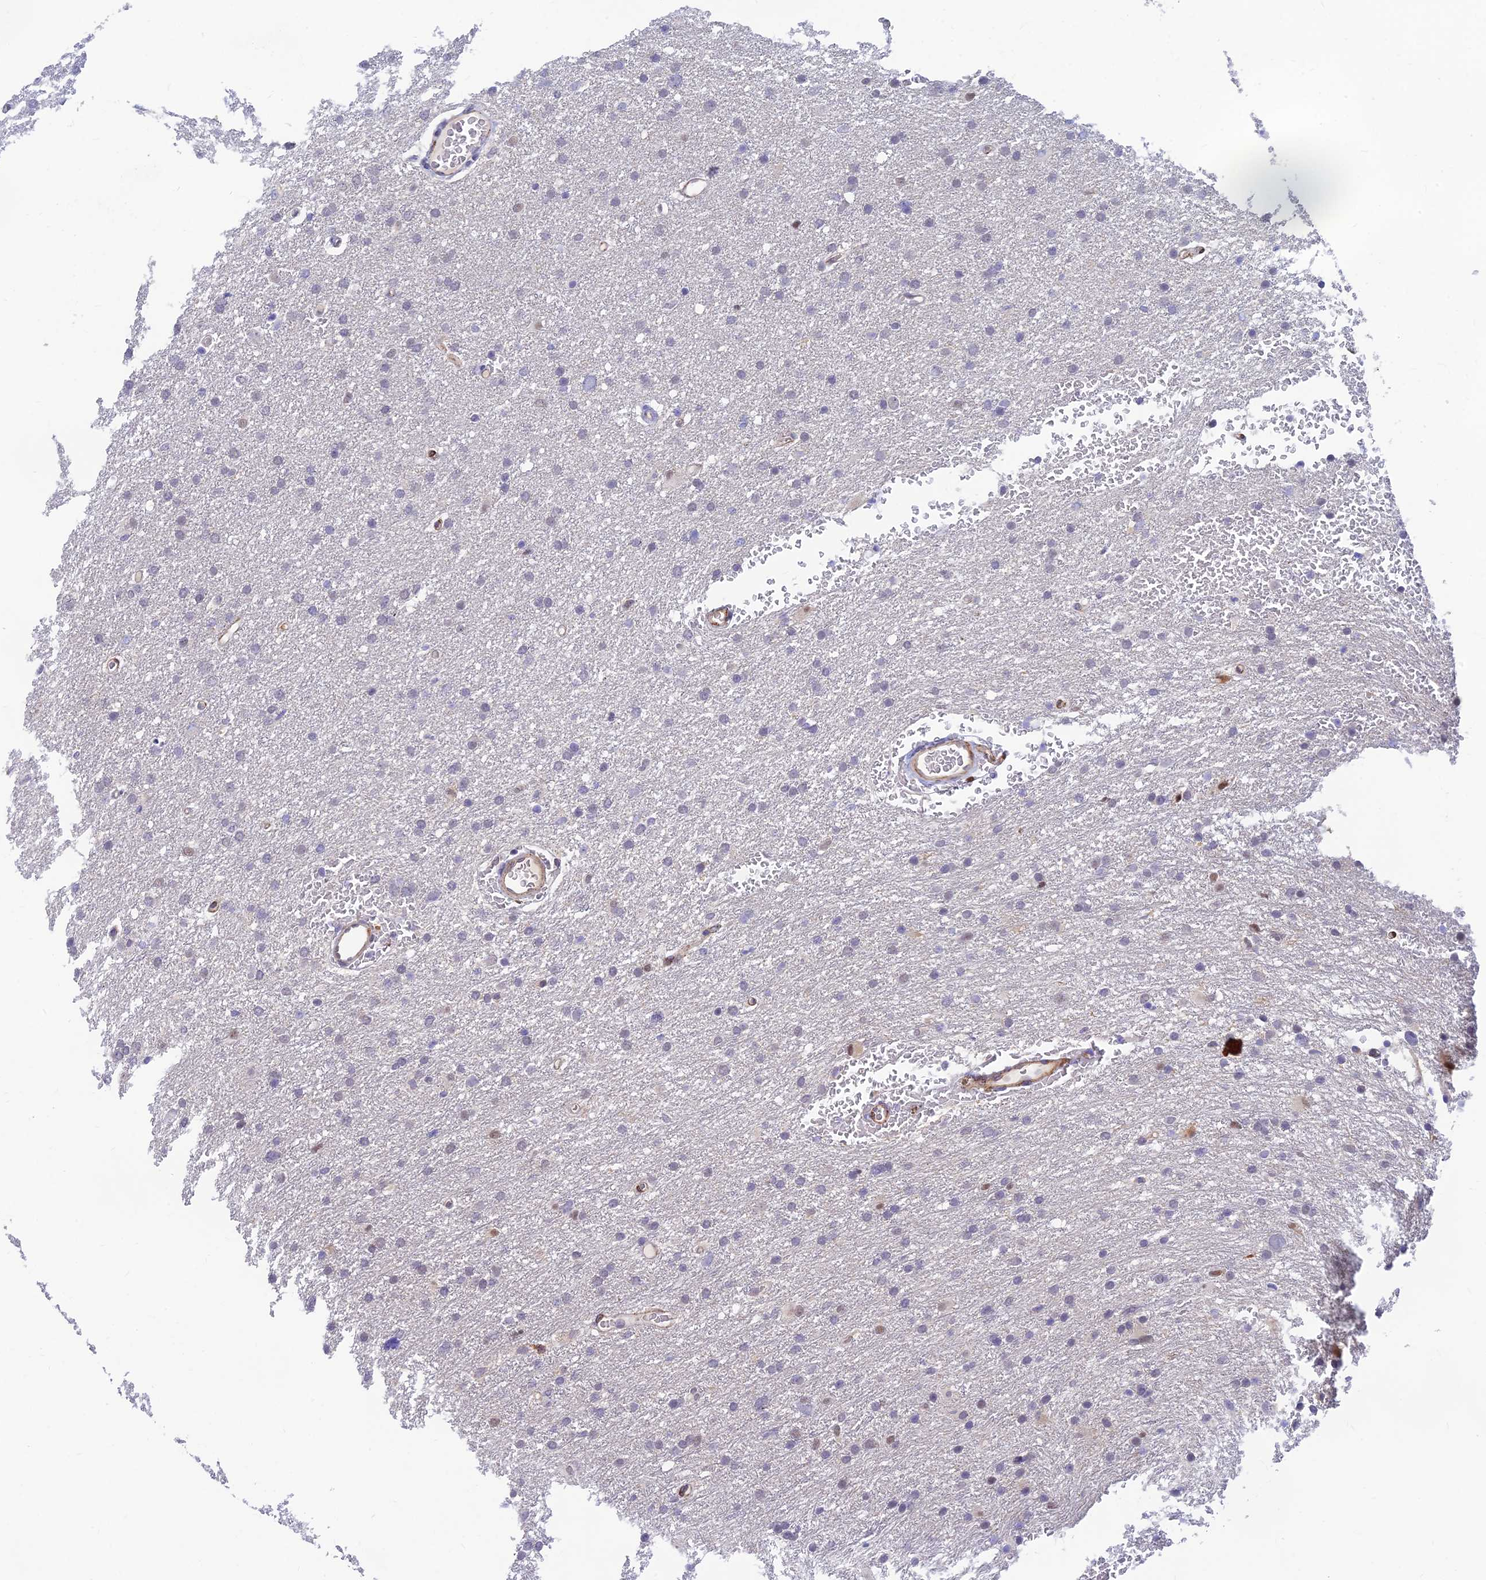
{"staining": {"intensity": "negative", "quantity": "none", "location": "none"}, "tissue": "glioma", "cell_type": "Tumor cells", "image_type": "cancer", "snomed": [{"axis": "morphology", "description": "Glioma, malignant, High grade"}, {"axis": "topography", "description": "Cerebral cortex"}], "caption": "Tumor cells show no significant protein expression in malignant glioma (high-grade).", "gene": "CLK4", "patient": {"sex": "female", "age": 36}}